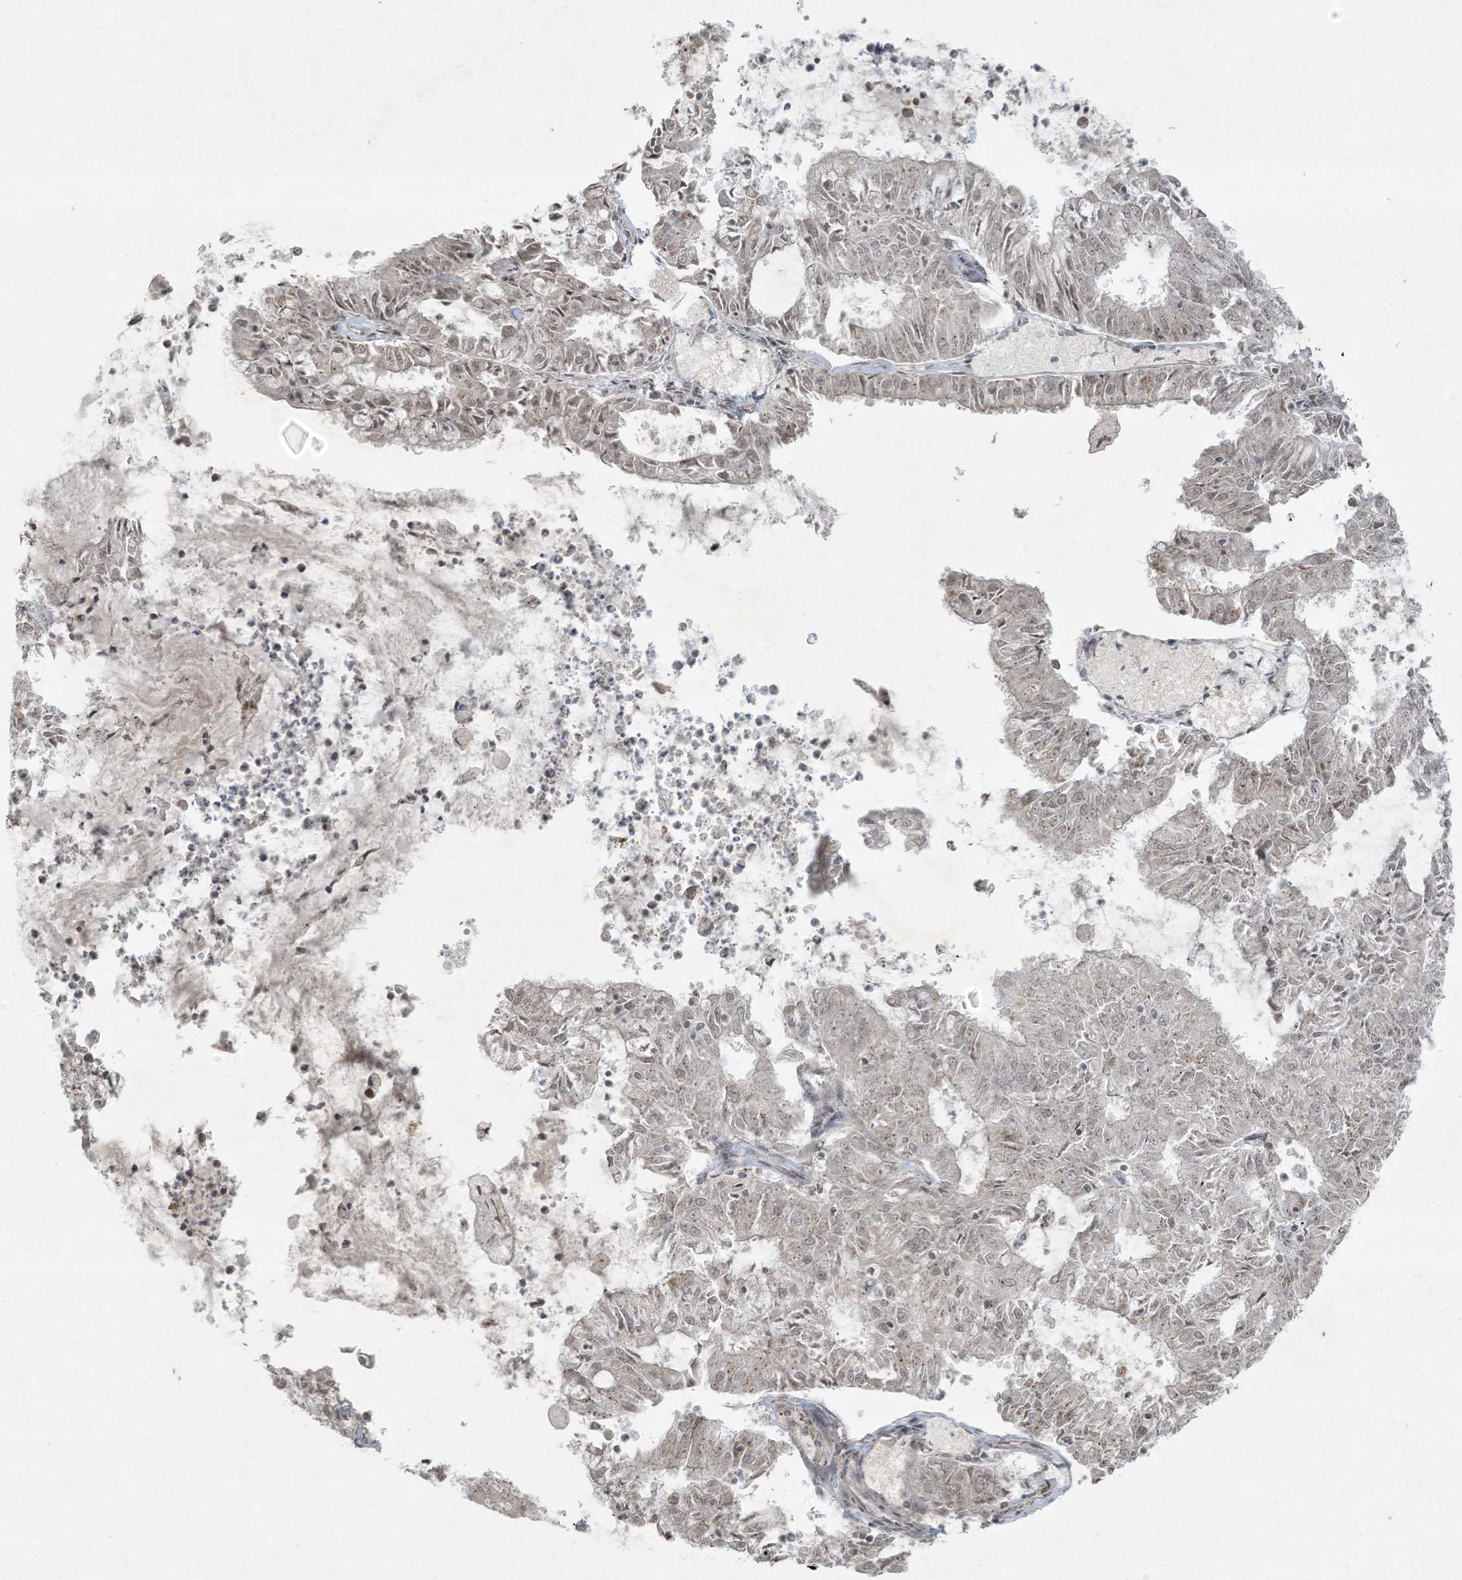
{"staining": {"intensity": "weak", "quantity": "25%-75%", "location": "nuclear"}, "tissue": "endometrial cancer", "cell_type": "Tumor cells", "image_type": "cancer", "snomed": [{"axis": "morphology", "description": "Adenocarcinoma, NOS"}, {"axis": "topography", "description": "Endometrium"}], "caption": "Endometrial cancer (adenocarcinoma) stained for a protein (brown) shows weak nuclear positive positivity in about 25%-75% of tumor cells.", "gene": "ZNF263", "patient": {"sex": "female", "age": 57}}